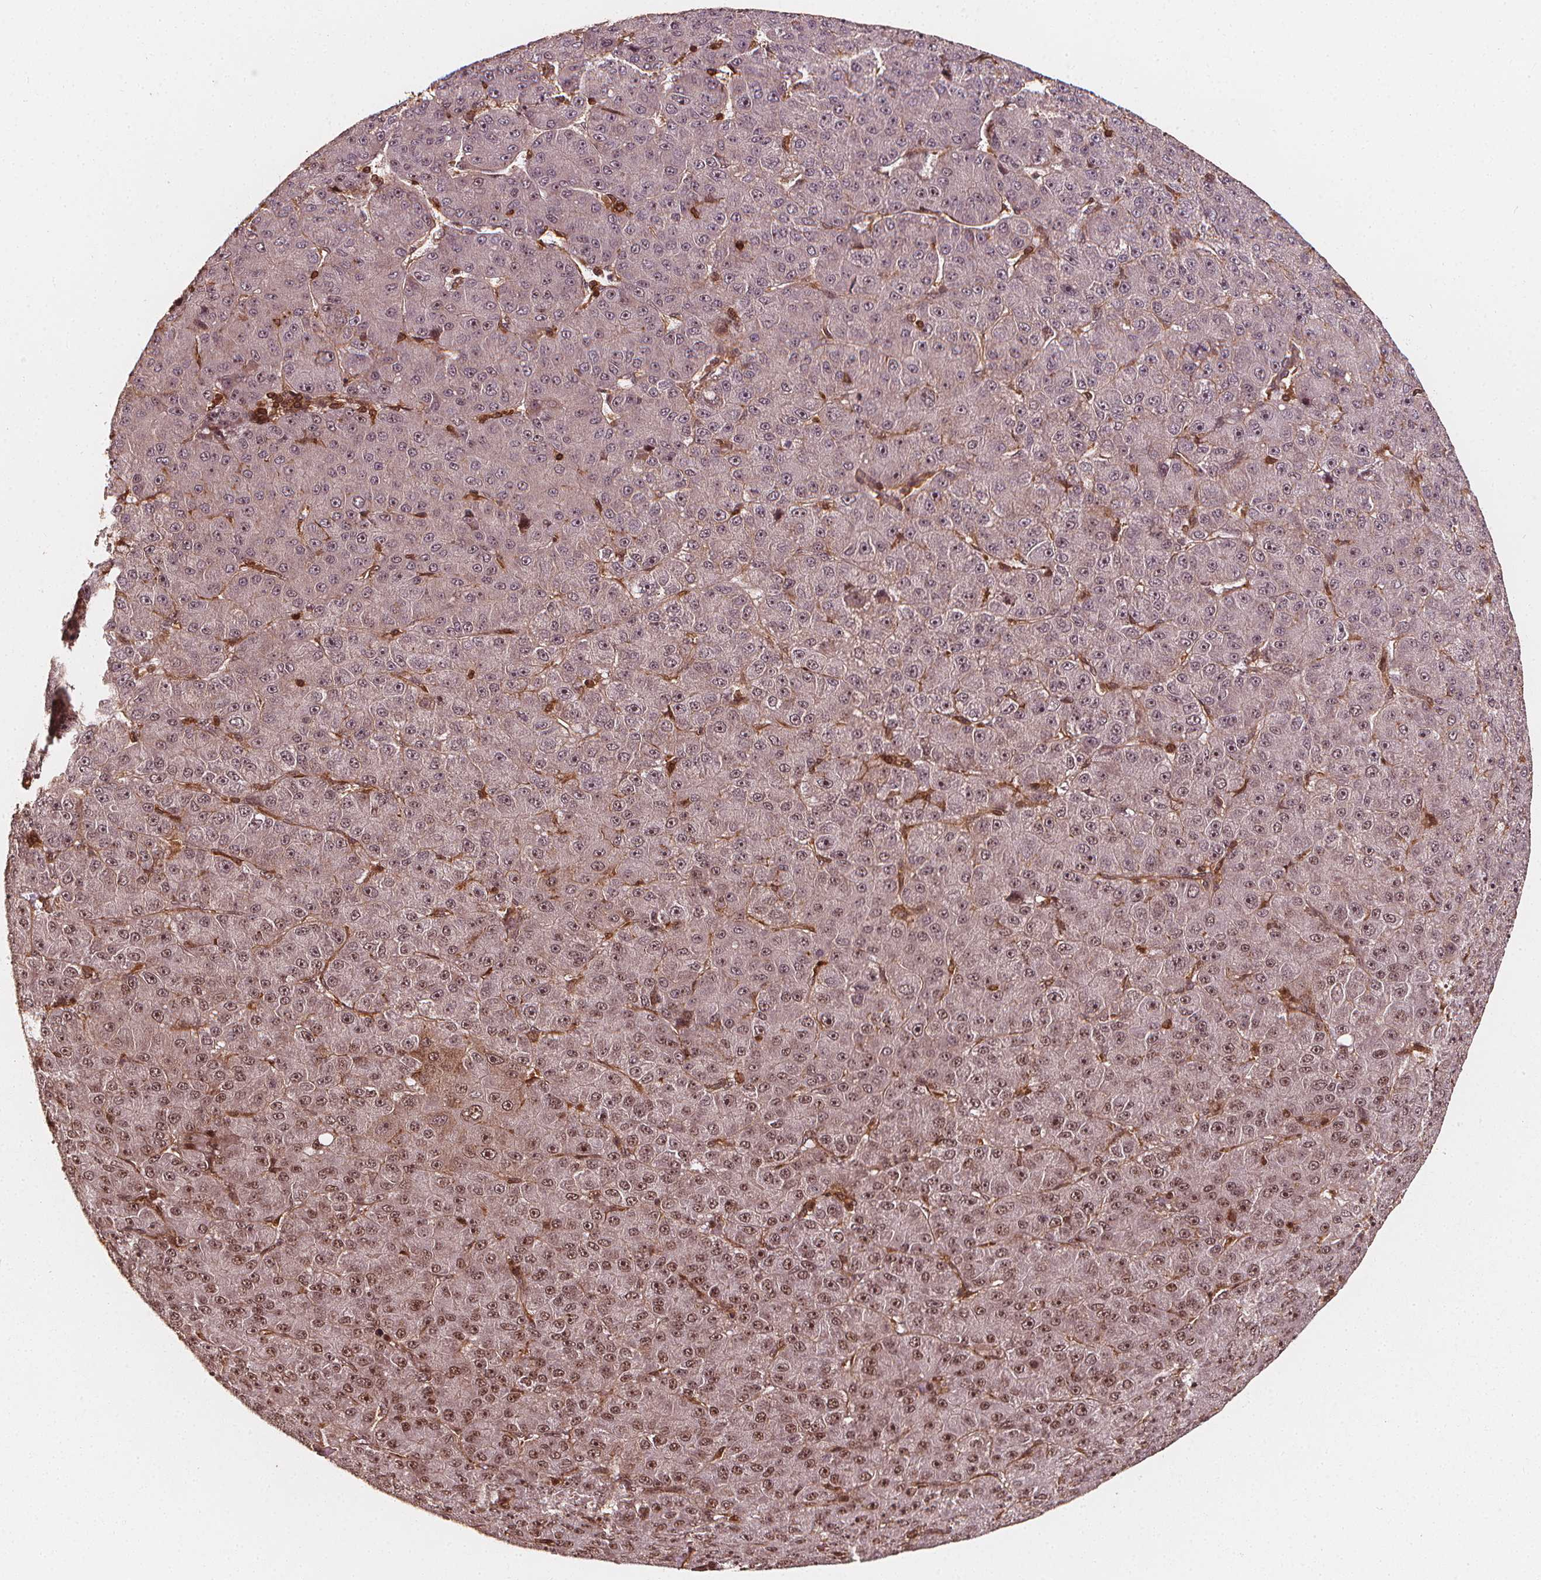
{"staining": {"intensity": "weak", "quantity": "25%-75%", "location": "nuclear"}, "tissue": "liver cancer", "cell_type": "Tumor cells", "image_type": "cancer", "snomed": [{"axis": "morphology", "description": "Carcinoma, Hepatocellular, NOS"}, {"axis": "topography", "description": "Liver"}], "caption": "About 25%-75% of tumor cells in liver cancer exhibit weak nuclear protein positivity as visualized by brown immunohistochemical staining.", "gene": "EXOSC9", "patient": {"sex": "male", "age": 67}}